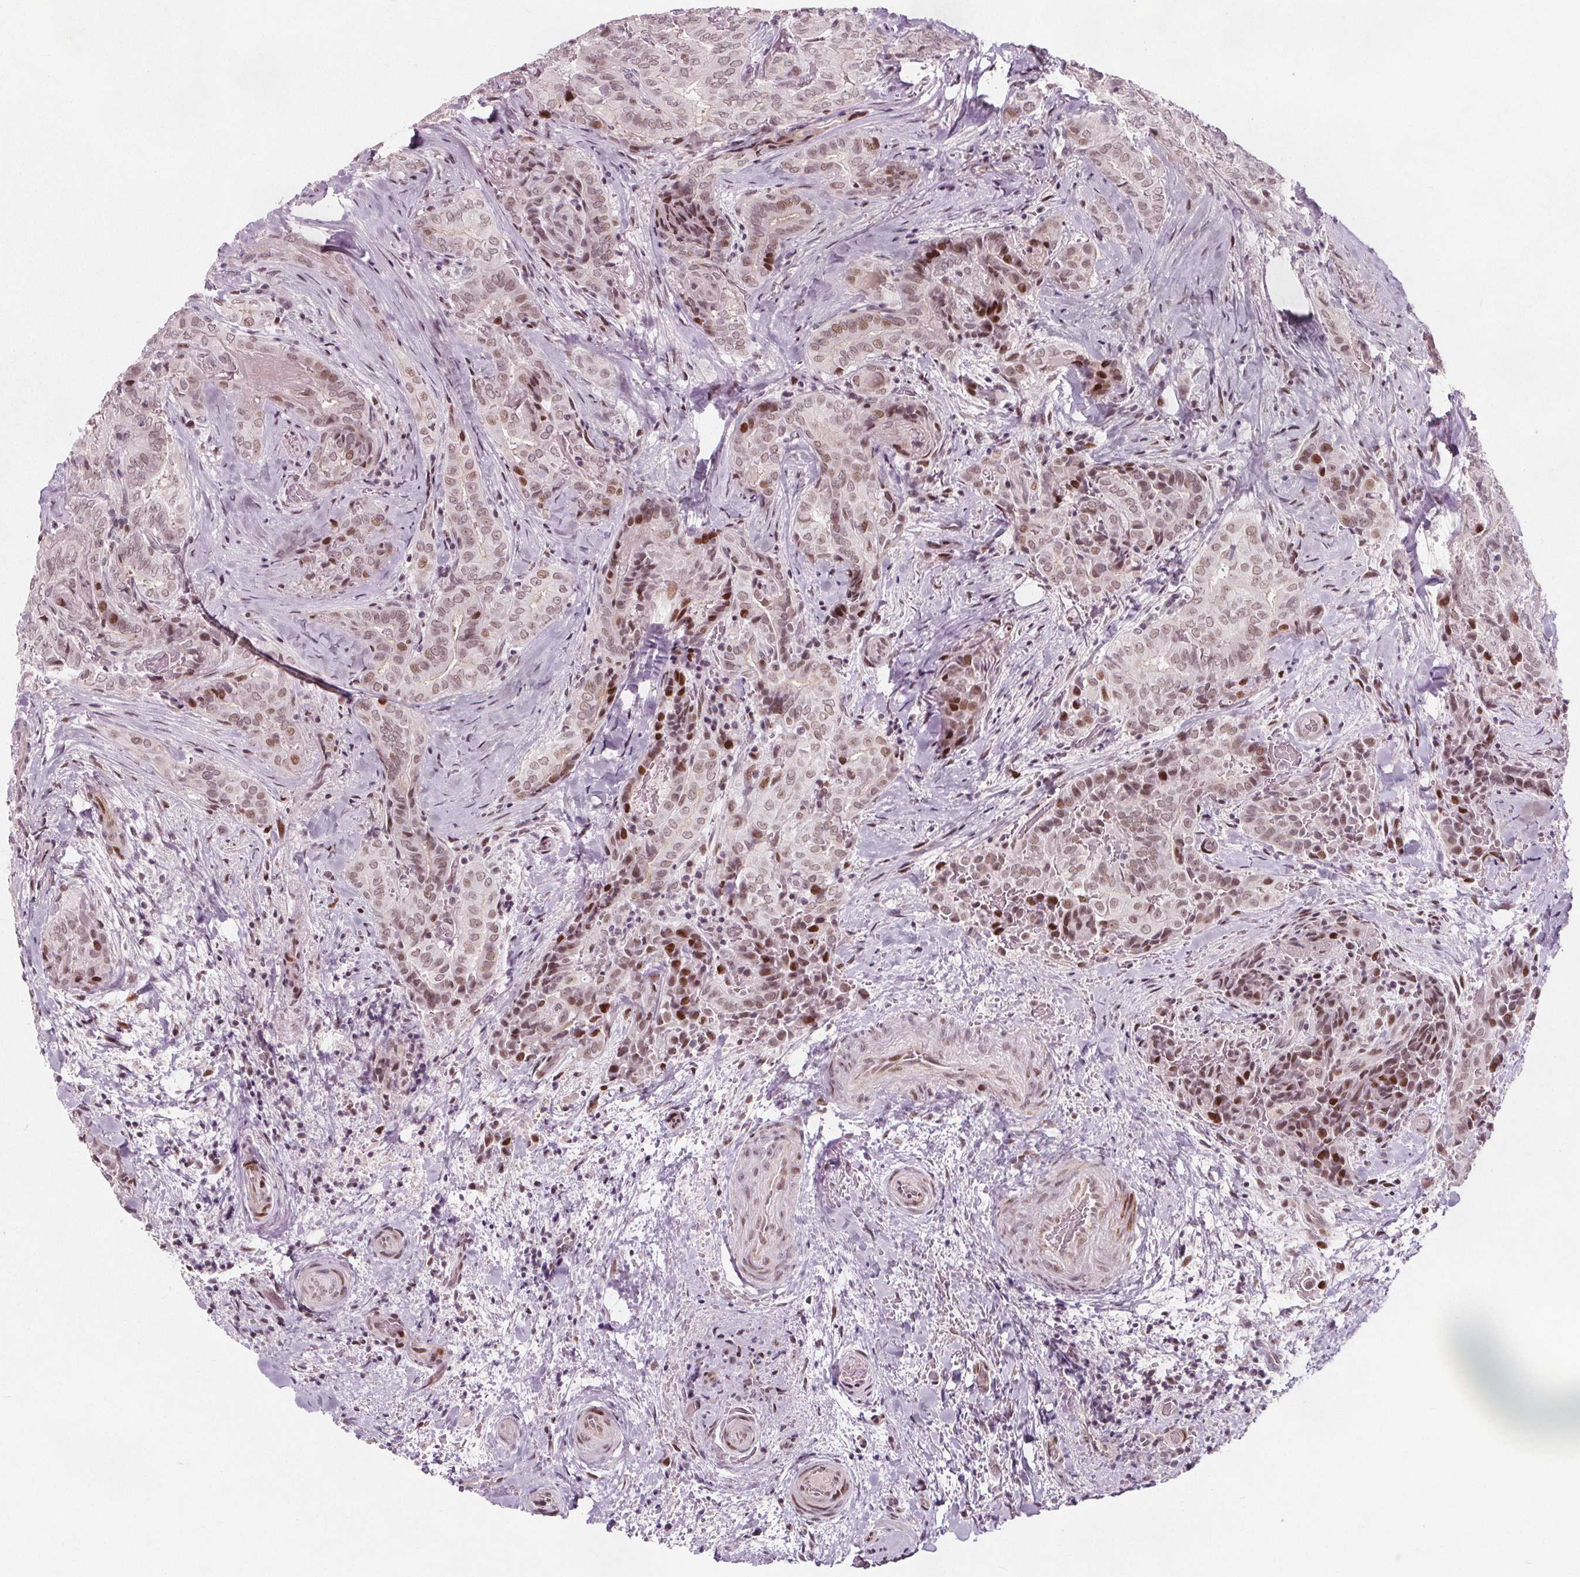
{"staining": {"intensity": "moderate", "quantity": "25%-75%", "location": "nuclear"}, "tissue": "thyroid cancer", "cell_type": "Tumor cells", "image_type": "cancer", "snomed": [{"axis": "morphology", "description": "Papillary adenocarcinoma, NOS"}, {"axis": "topography", "description": "Thyroid gland"}], "caption": "IHC (DAB (3,3'-diaminobenzidine)) staining of human thyroid cancer shows moderate nuclear protein expression in about 25%-75% of tumor cells.", "gene": "TAF6L", "patient": {"sex": "female", "age": 61}}